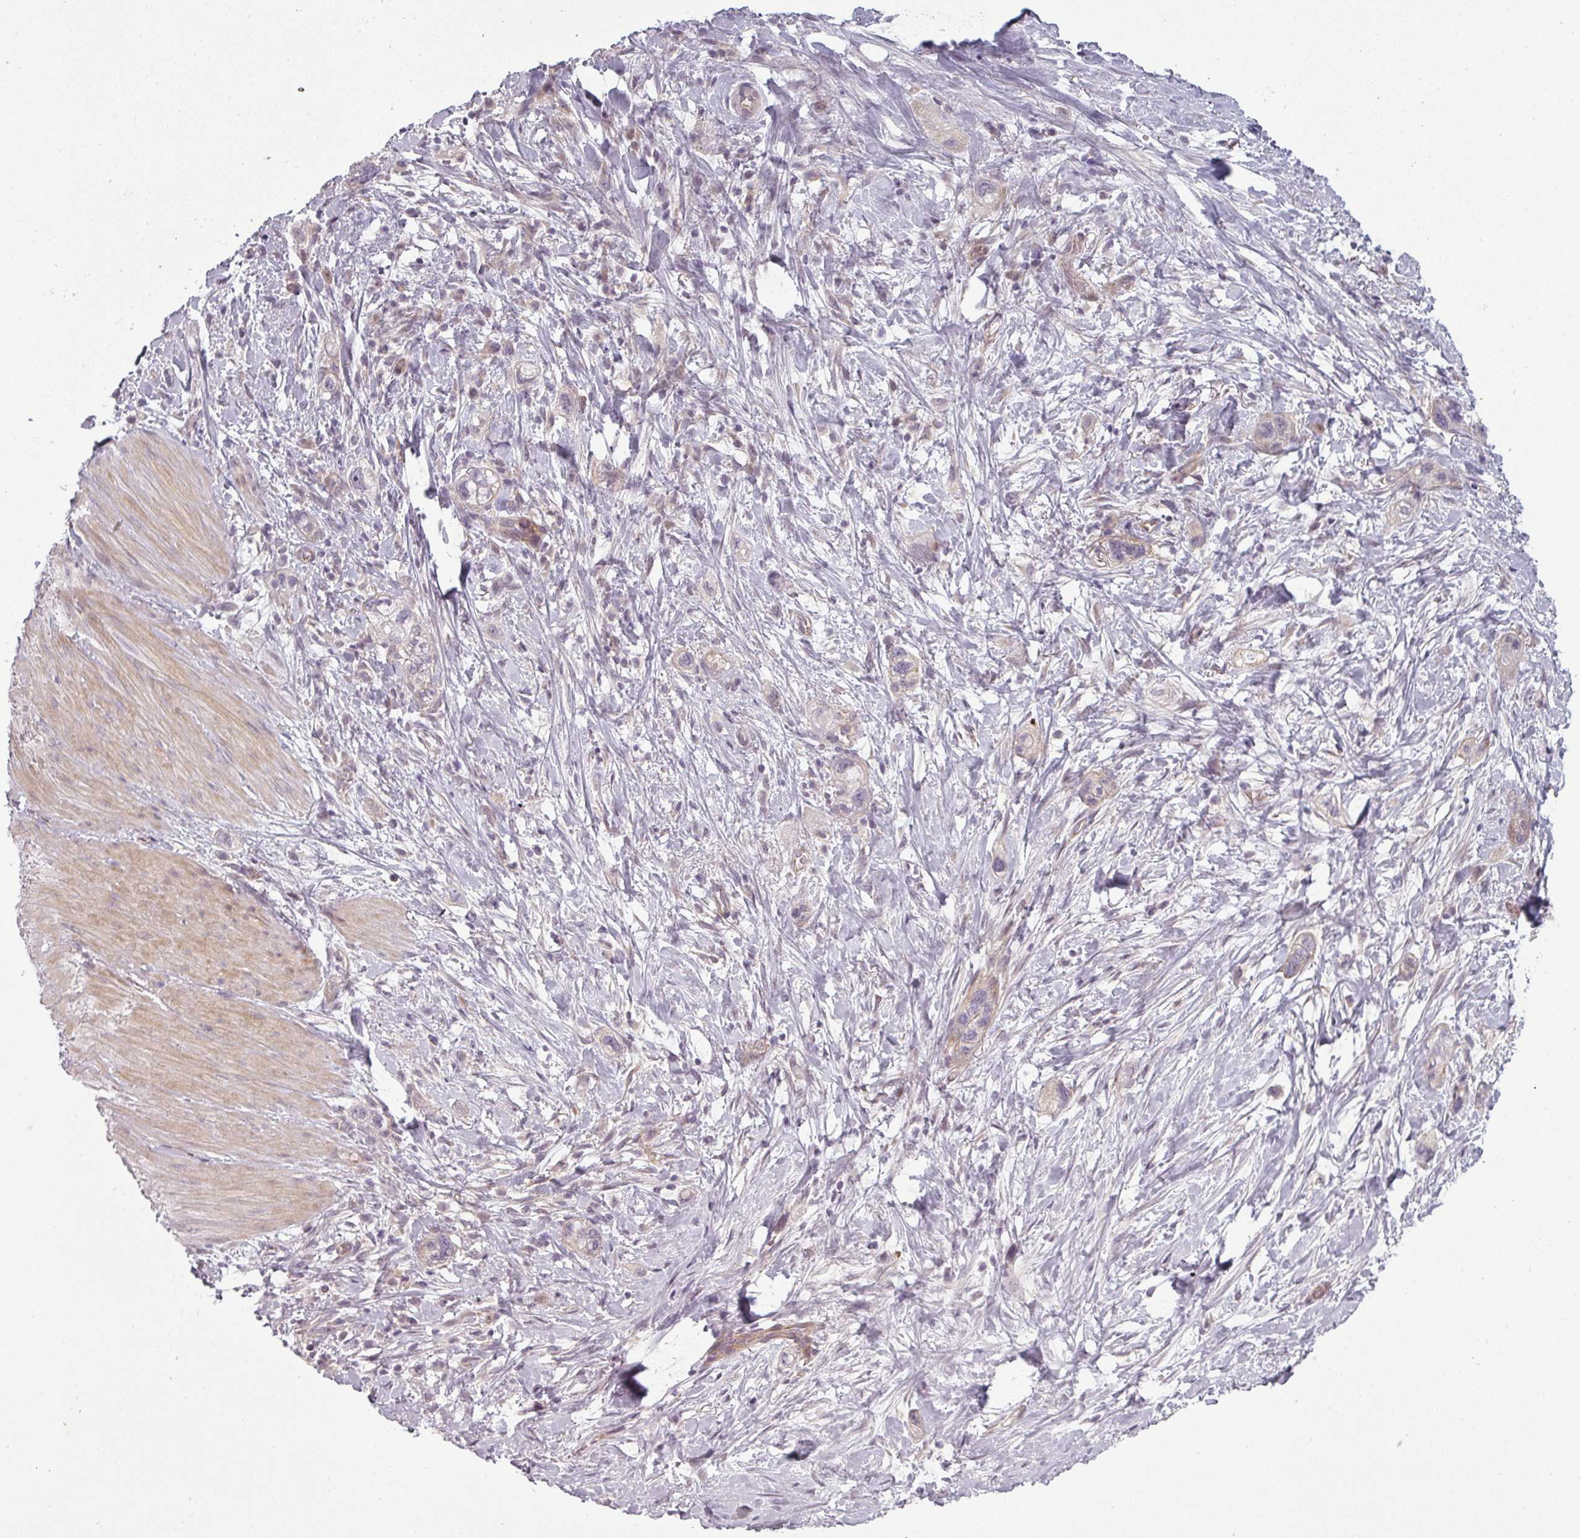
{"staining": {"intensity": "negative", "quantity": "none", "location": "none"}, "tissue": "stomach cancer", "cell_type": "Tumor cells", "image_type": "cancer", "snomed": [{"axis": "morphology", "description": "Adenocarcinoma, NOS"}, {"axis": "topography", "description": "Stomach"}, {"axis": "topography", "description": "Stomach, lower"}], "caption": "There is no significant expression in tumor cells of stomach cancer (adenocarcinoma).", "gene": "SLC16A9", "patient": {"sex": "female", "age": 48}}